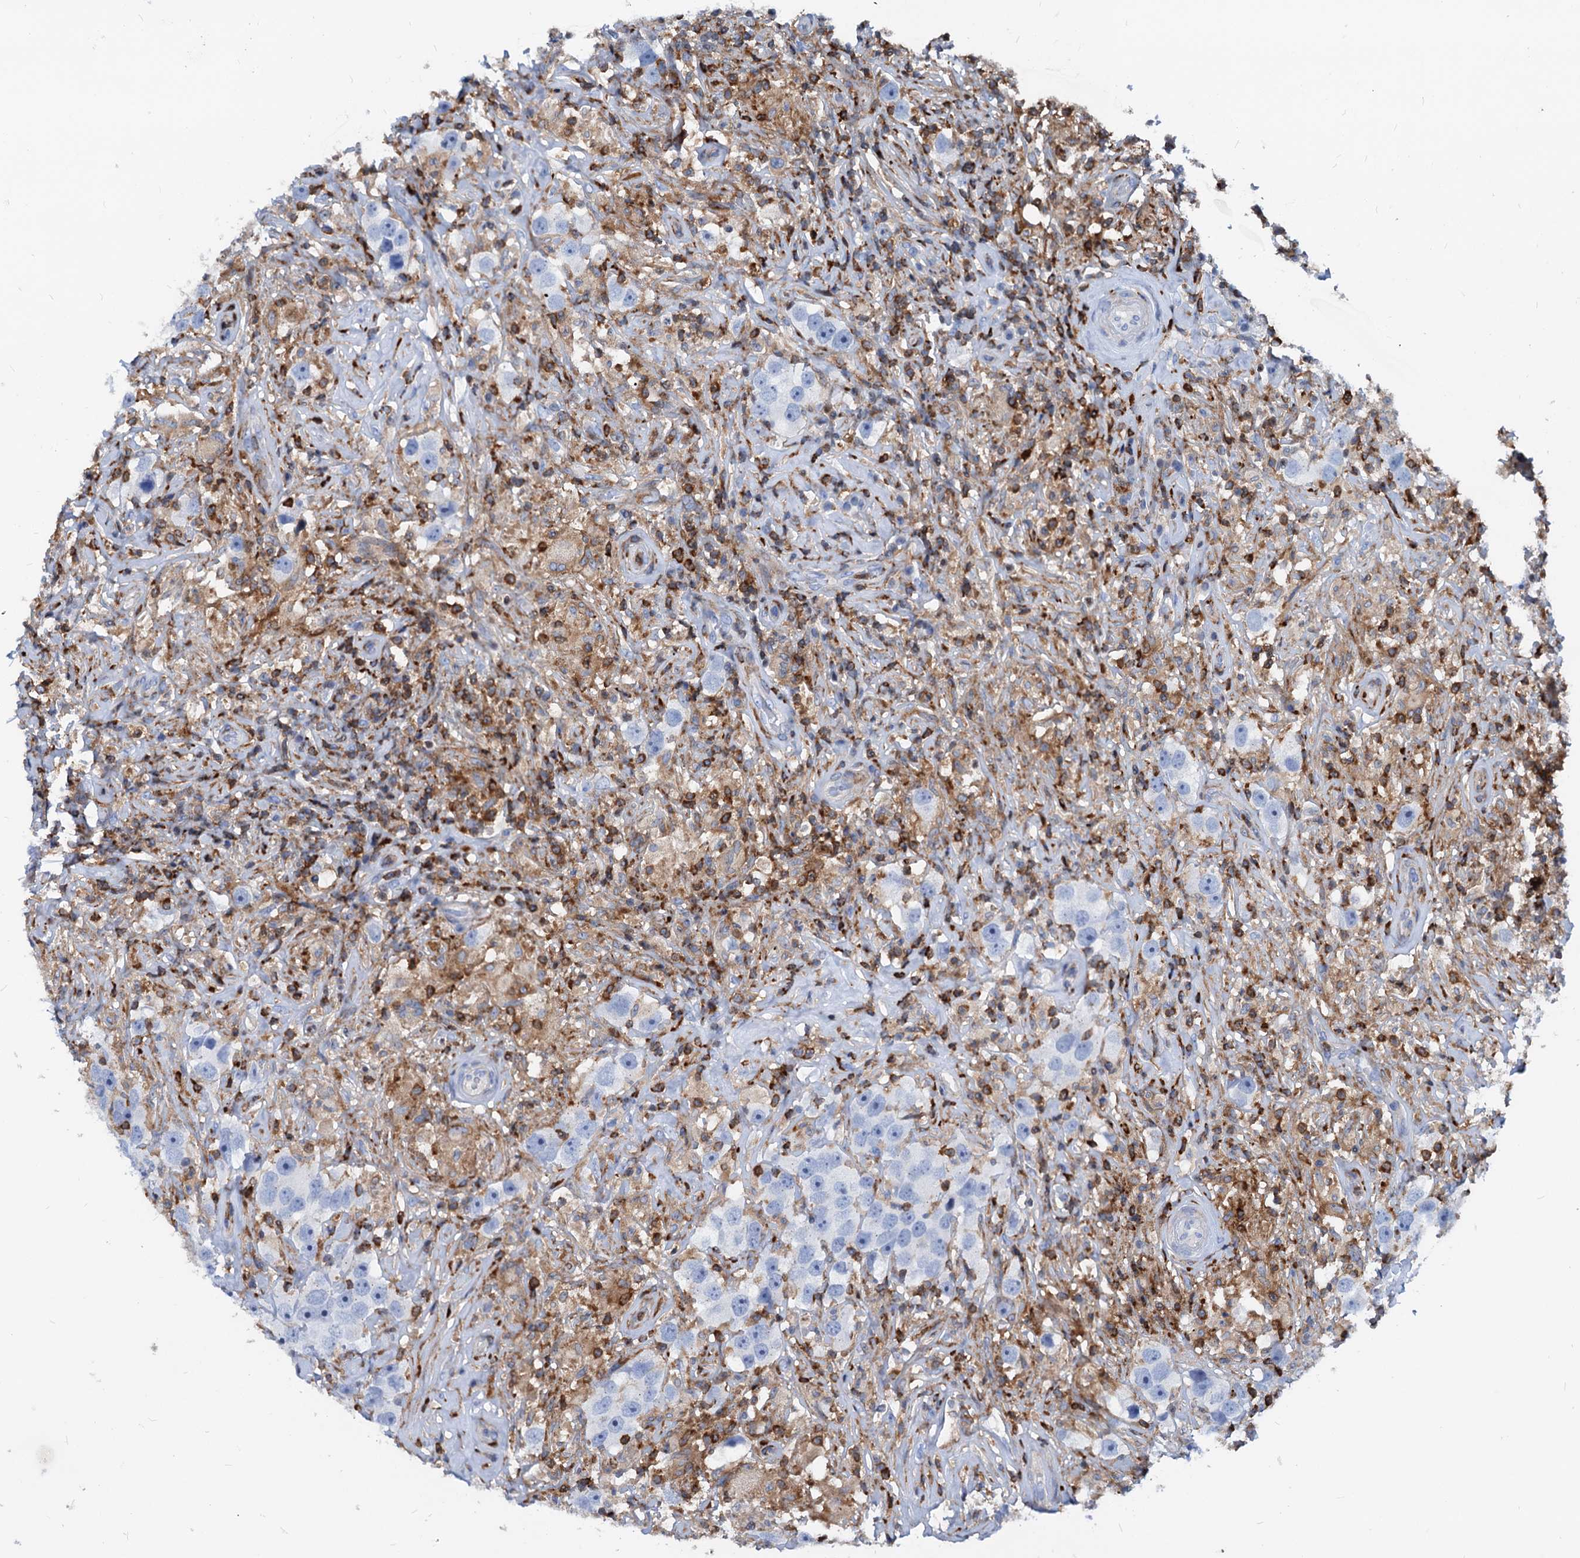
{"staining": {"intensity": "negative", "quantity": "none", "location": "none"}, "tissue": "testis cancer", "cell_type": "Tumor cells", "image_type": "cancer", "snomed": [{"axis": "morphology", "description": "Seminoma, NOS"}, {"axis": "topography", "description": "Testis"}], "caption": "There is no significant positivity in tumor cells of testis seminoma.", "gene": "LCP2", "patient": {"sex": "male", "age": 49}}